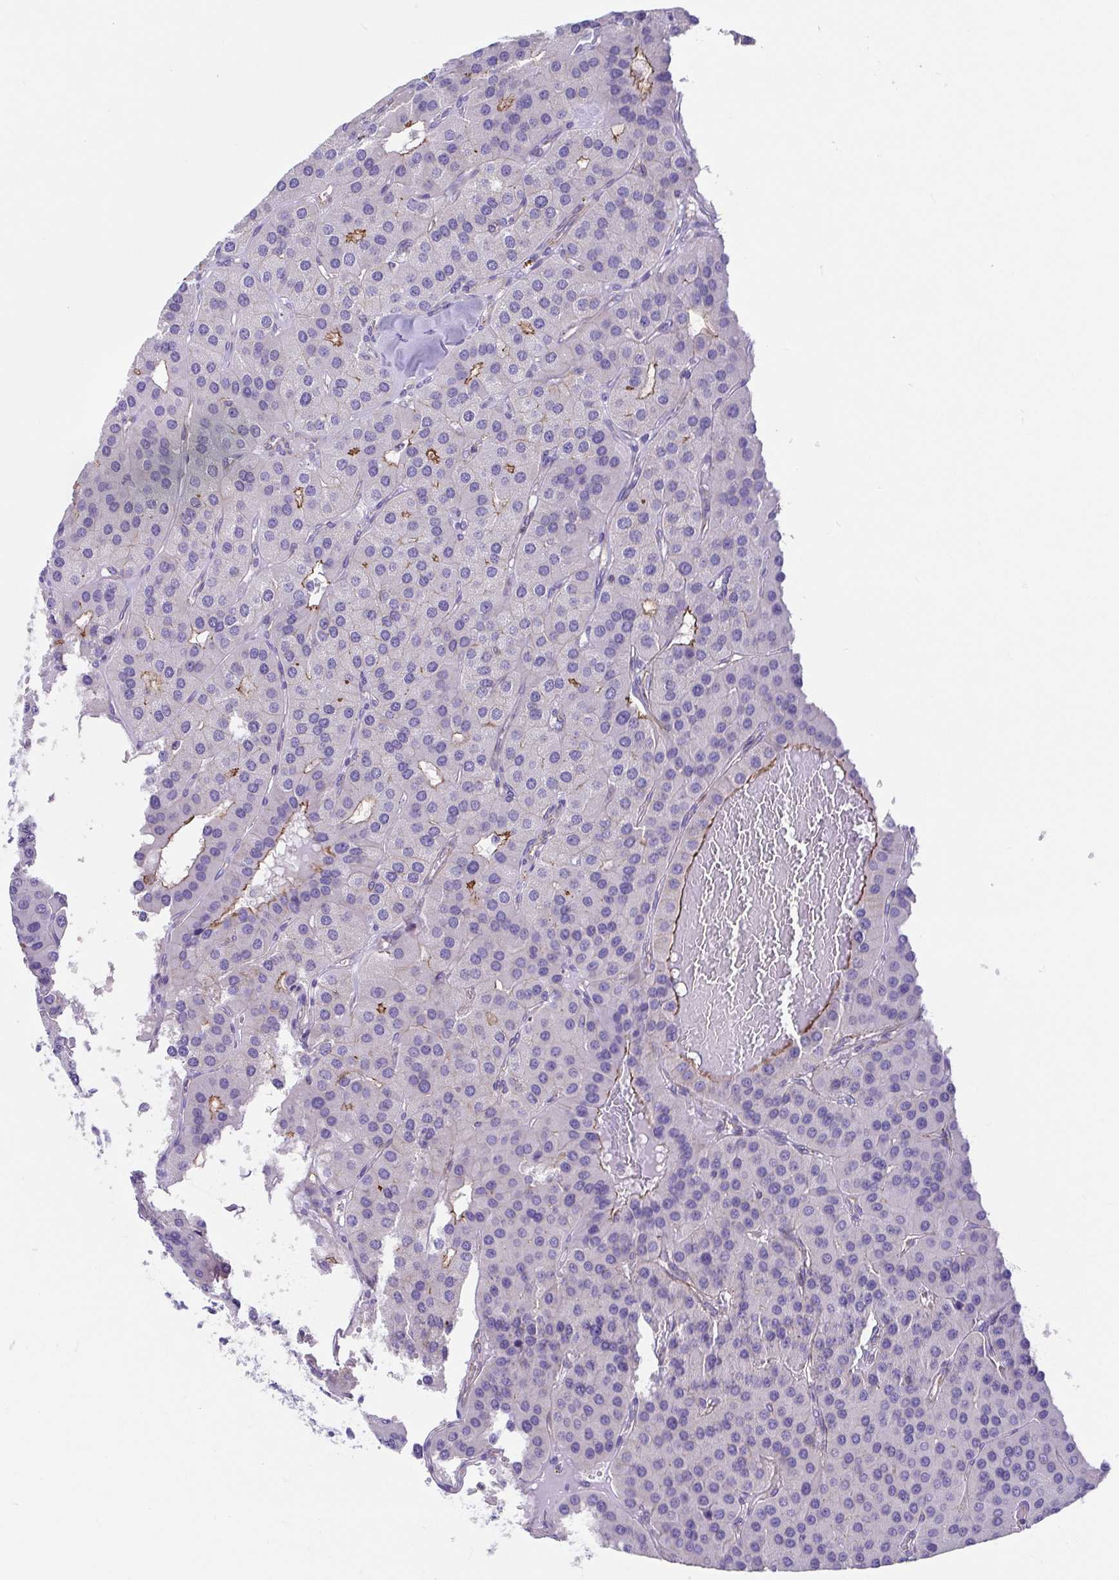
{"staining": {"intensity": "moderate", "quantity": "<25%", "location": "cytoplasmic/membranous"}, "tissue": "parathyroid gland", "cell_type": "Glandular cells", "image_type": "normal", "snomed": [{"axis": "morphology", "description": "Normal tissue, NOS"}, {"axis": "morphology", "description": "Adenoma, NOS"}, {"axis": "topography", "description": "Parathyroid gland"}], "caption": "IHC photomicrograph of unremarkable parathyroid gland stained for a protein (brown), which shows low levels of moderate cytoplasmic/membranous expression in about <25% of glandular cells.", "gene": "TRAM2", "patient": {"sex": "female", "age": 86}}